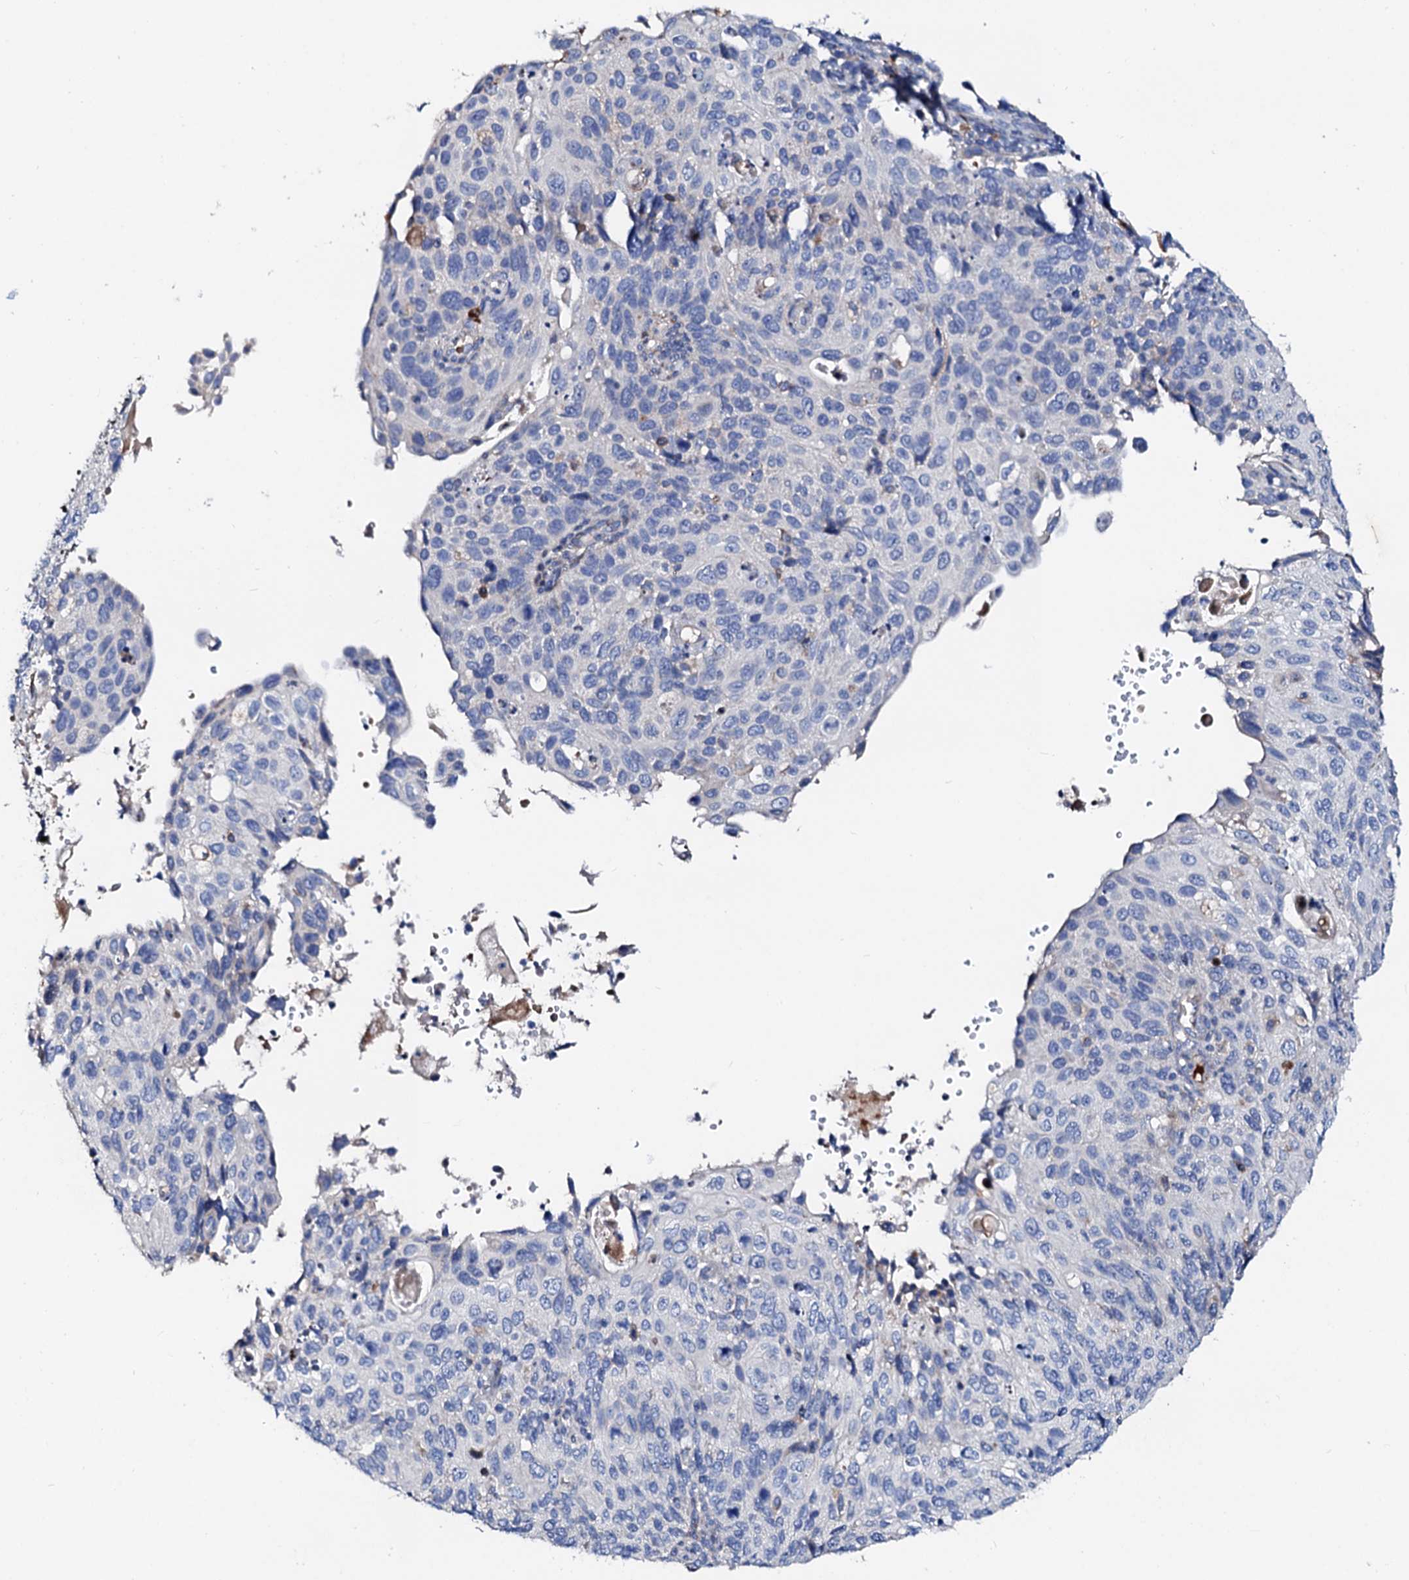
{"staining": {"intensity": "negative", "quantity": "none", "location": "none"}, "tissue": "cervical cancer", "cell_type": "Tumor cells", "image_type": "cancer", "snomed": [{"axis": "morphology", "description": "Squamous cell carcinoma, NOS"}, {"axis": "topography", "description": "Cervix"}], "caption": "High magnification brightfield microscopy of cervical squamous cell carcinoma stained with DAB (brown) and counterstained with hematoxylin (blue): tumor cells show no significant staining.", "gene": "SLC10A7", "patient": {"sex": "female", "age": 70}}